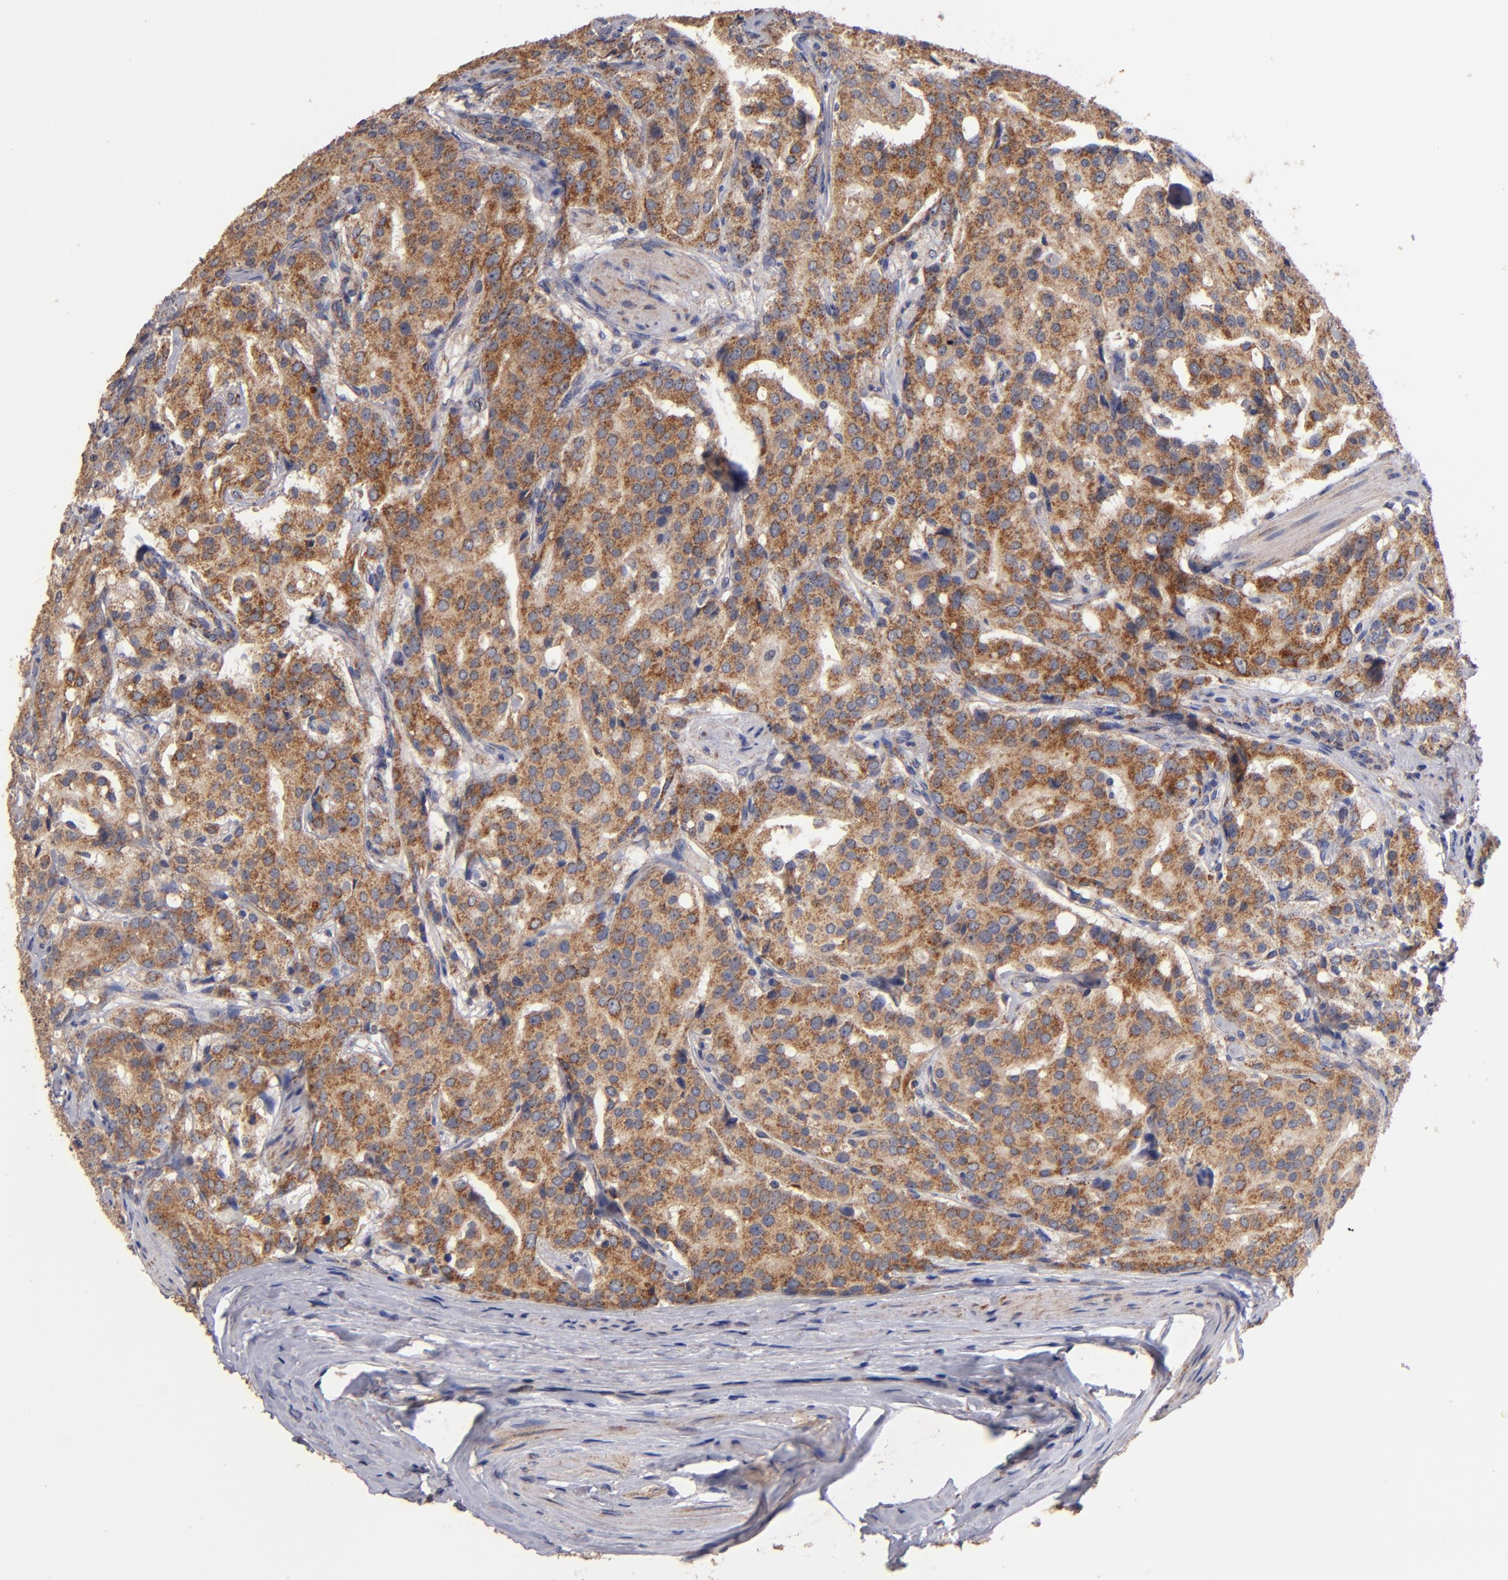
{"staining": {"intensity": "moderate", "quantity": ">75%", "location": "cytoplasmic/membranous"}, "tissue": "prostate cancer", "cell_type": "Tumor cells", "image_type": "cancer", "snomed": [{"axis": "morphology", "description": "Adenocarcinoma, Medium grade"}, {"axis": "topography", "description": "Prostate"}], "caption": "The histopathology image displays staining of medium-grade adenocarcinoma (prostate), revealing moderate cytoplasmic/membranous protein positivity (brown color) within tumor cells.", "gene": "DIABLO", "patient": {"sex": "male", "age": 72}}